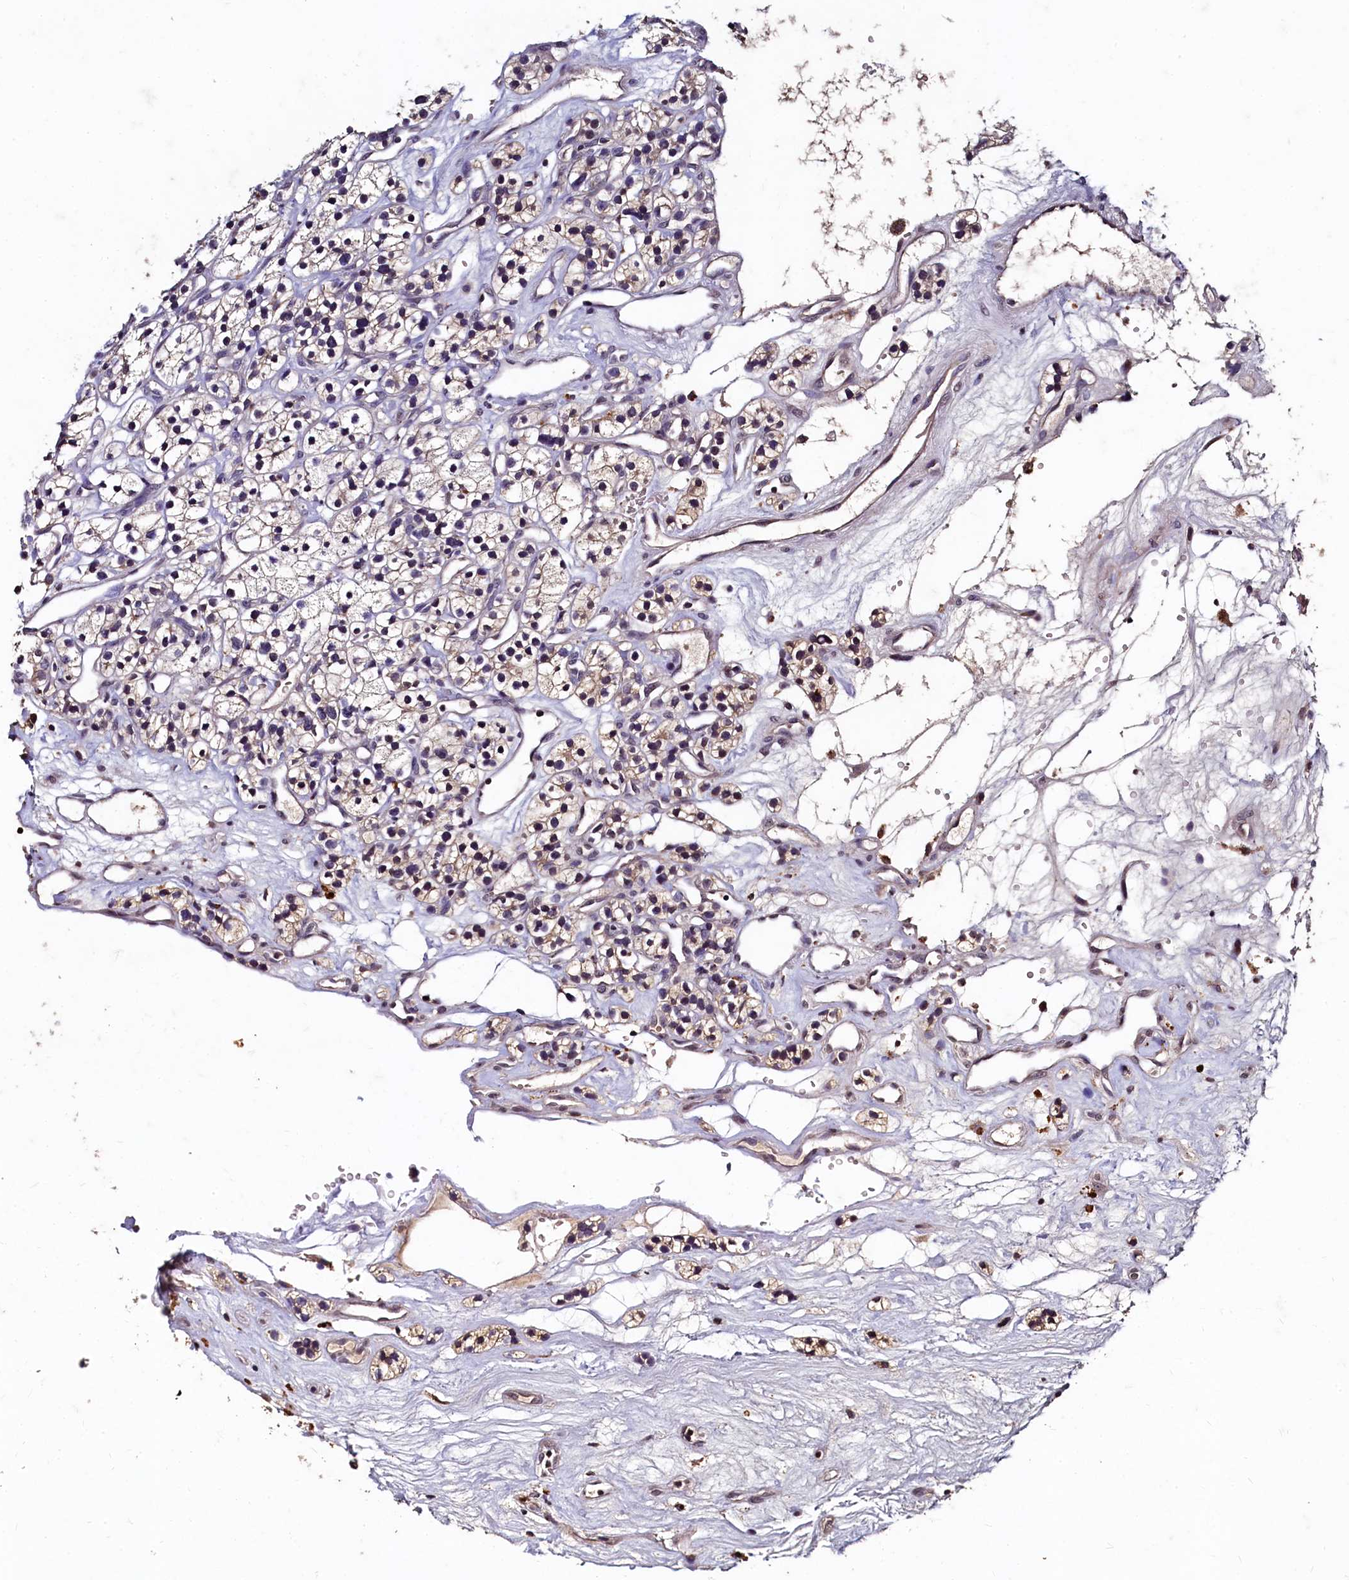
{"staining": {"intensity": "weak", "quantity": "<25%", "location": "cytoplasmic/membranous"}, "tissue": "renal cancer", "cell_type": "Tumor cells", "image_type": "cancer", "snomed": [{"axis": "morphology", "description": "Adenocarcinoma, NOS"}, {"axis": "topography", "description": "Kidney"}], "caption": "DAB immunohistochemical staining of human adenocarcinoma (renal) demonstrates no significant expression in tumor cells. Brightfield microscopy of immunohistochemistry stained with DAB (3,3'-diaminobenzidine) (brown) and hematoxylin (blue), captured at high magnification.", "gene": "CSTPP1", "patient": {"sex": "female", "age": 57}}